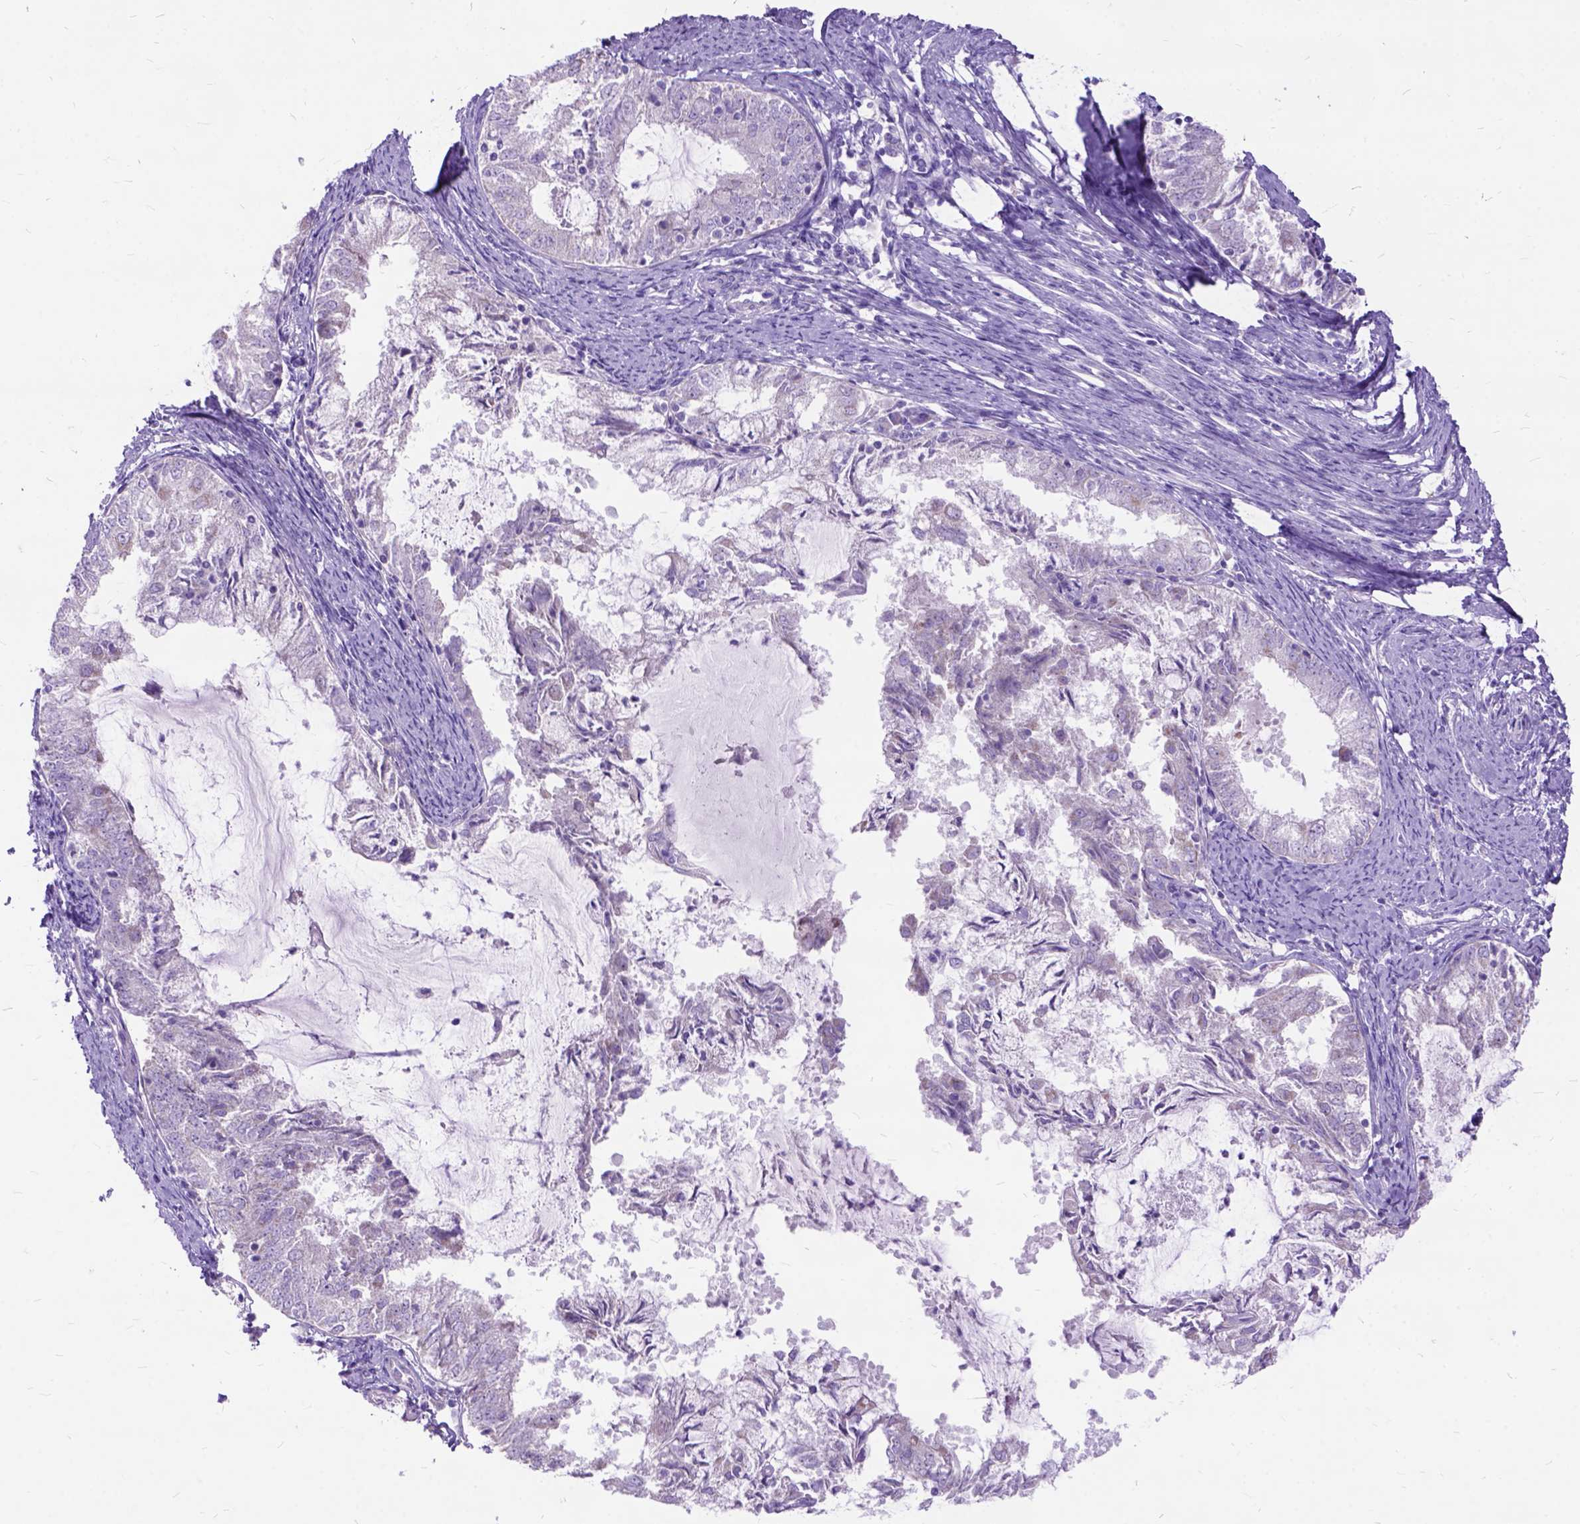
{"staining": {"intensity": "negative", "quantity": "none", "location": "none"}, "tissue": "endometrial cancer", "cell_type": "Tumor cells", "image_type": "cancer", "snomed": [{"axis": "morphology", "description": "Adenocarcinoma, NOS"}, {"axis": "topography", "description": "Endometrium"}], "caption": "Tumor cells are negative for protein expression in human endometrial adenocarcinoma.", "gene": "CTAG2", "patient": {"sex": "female", "age": 57}}